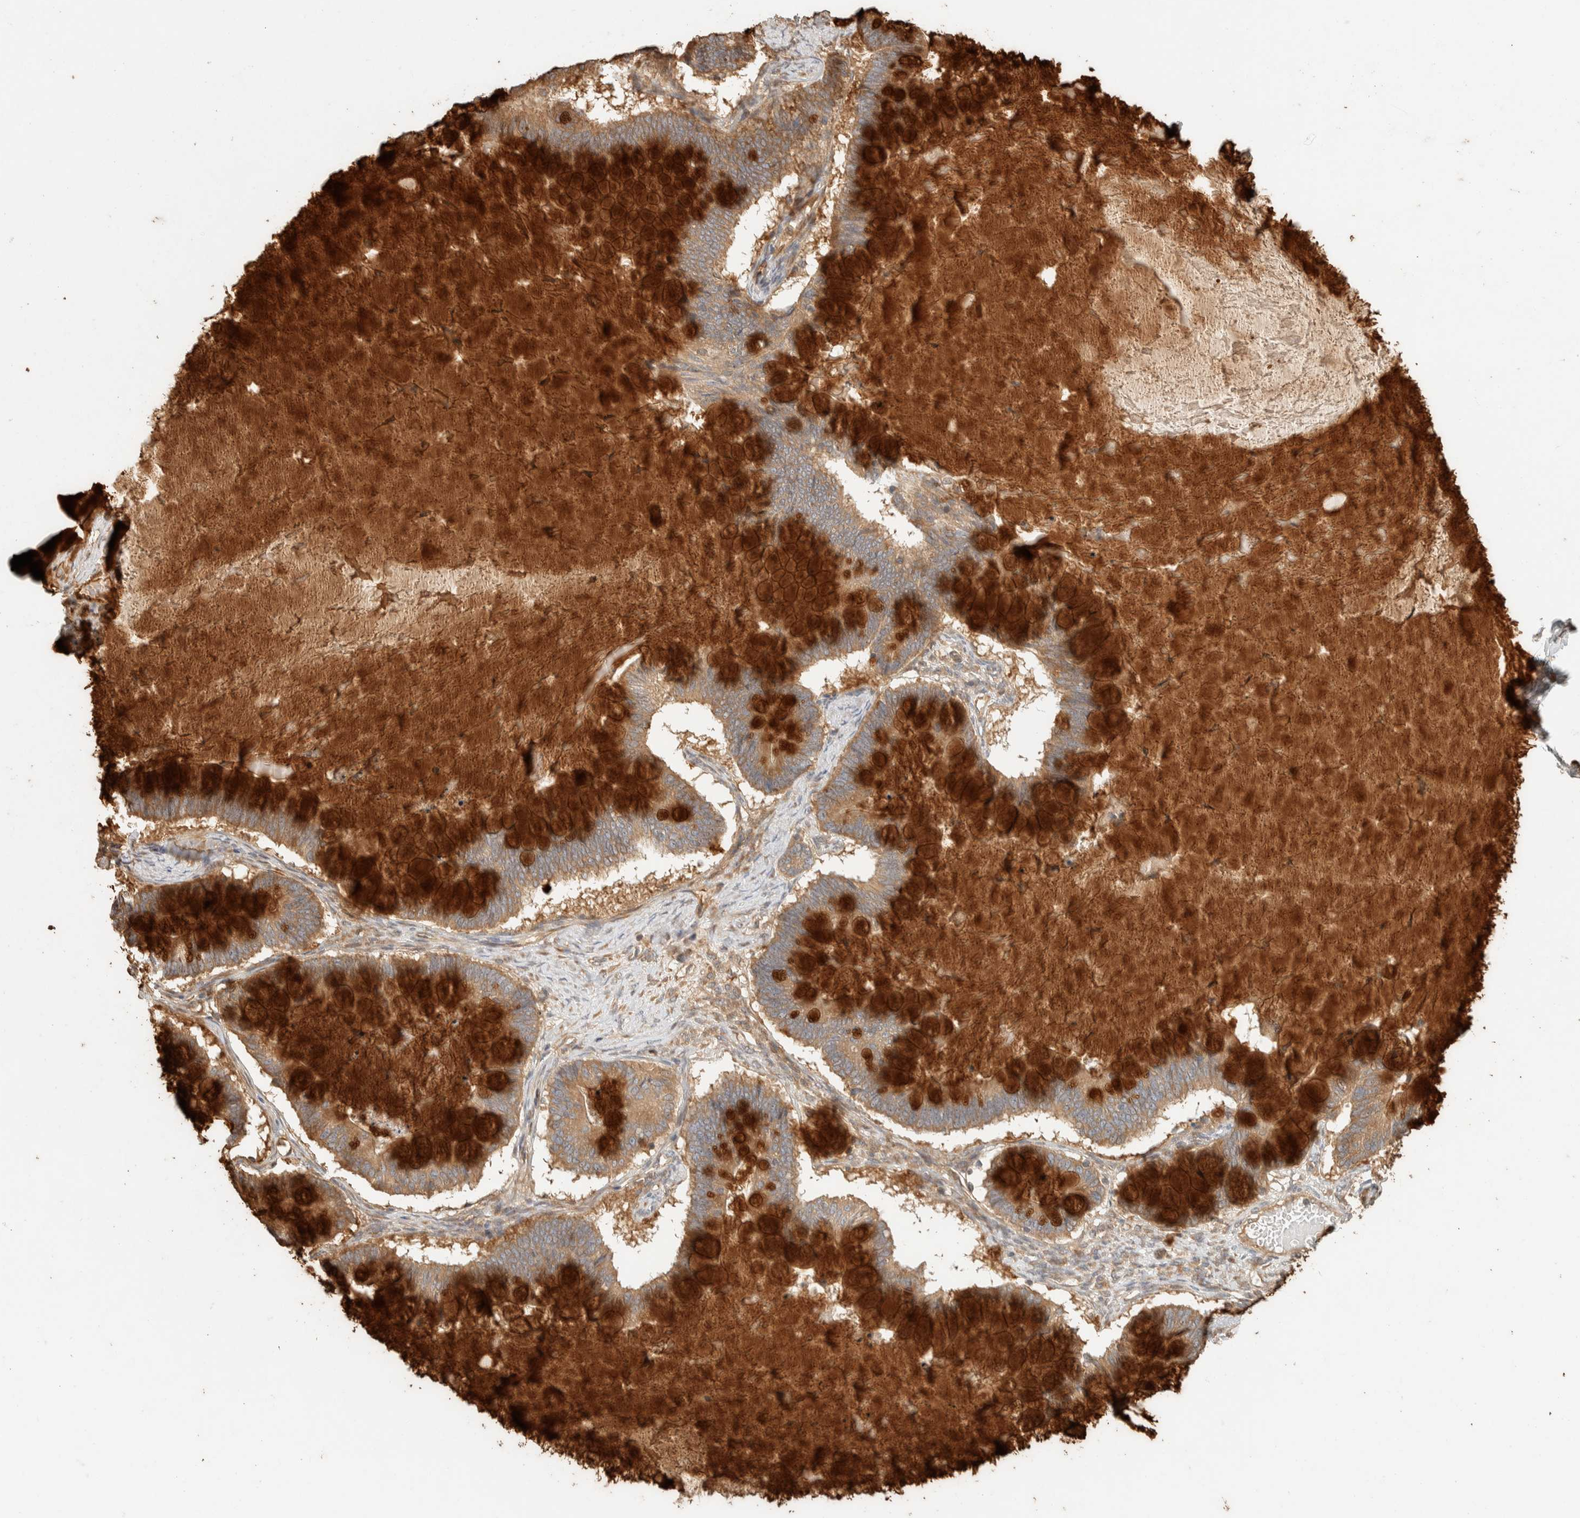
{"staining": {"intensity": "strong", "quantity": ">75%", "location": "cytoplasmic/membranous"}, "tissue": "ovarian cancer", "cell_type": "Tumor cells", "image_type": "cancer", "snomed": [{"axis": "morphology", "description": "Cystadenocarcinoma, mucinous, NOS"}, {"axis": "topography", "description": "Ovary"}], "caption": "Immunohistochemistry of human ovarian mucinous cystadenocarcinoma reveals high levels of strong cytoplasmic/membranous positivity in approximately >75% of tumor cells.", "gene": "EXOC7", "patient": {"sex": "female", "age": 61}}